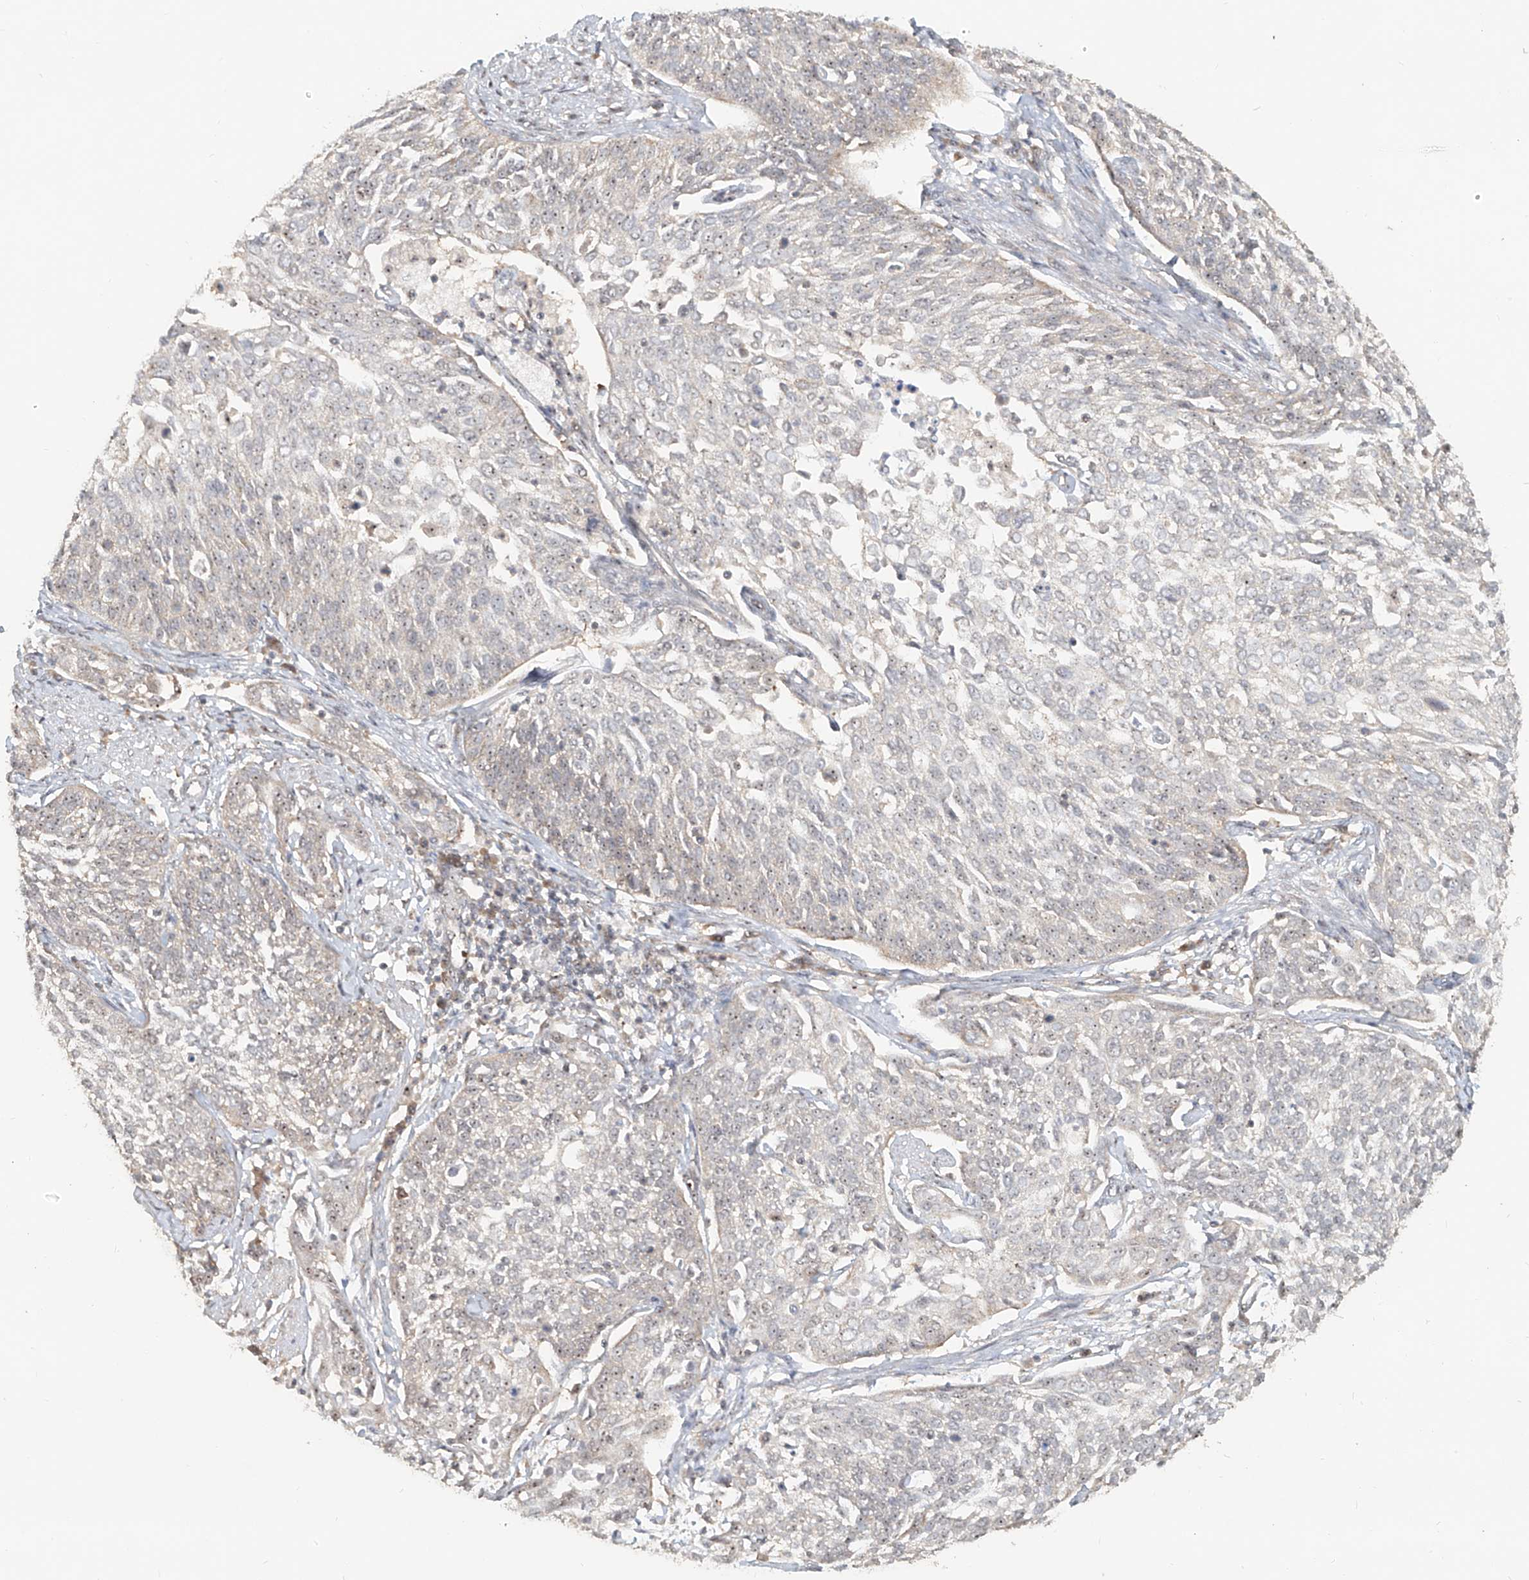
{"staining": {"intensity": "weak", "quantity": "<25%", "location": "cytoplasmic/membranous"}, "tissue": "cervical cancer", "cell_type": "Tumor cells", "image_type": "cancer", "snomed": [{"axis": "morphology", "description": "Squamous cell carcinoma, NOS"}, {"axis": "topography", "description": "Cervix"}], "caption": "IHC of cervical cancer demonstrates no positivity in tumor cells.", "gene": "BYSL", "patient": {"sex": "female", "age": 34}}